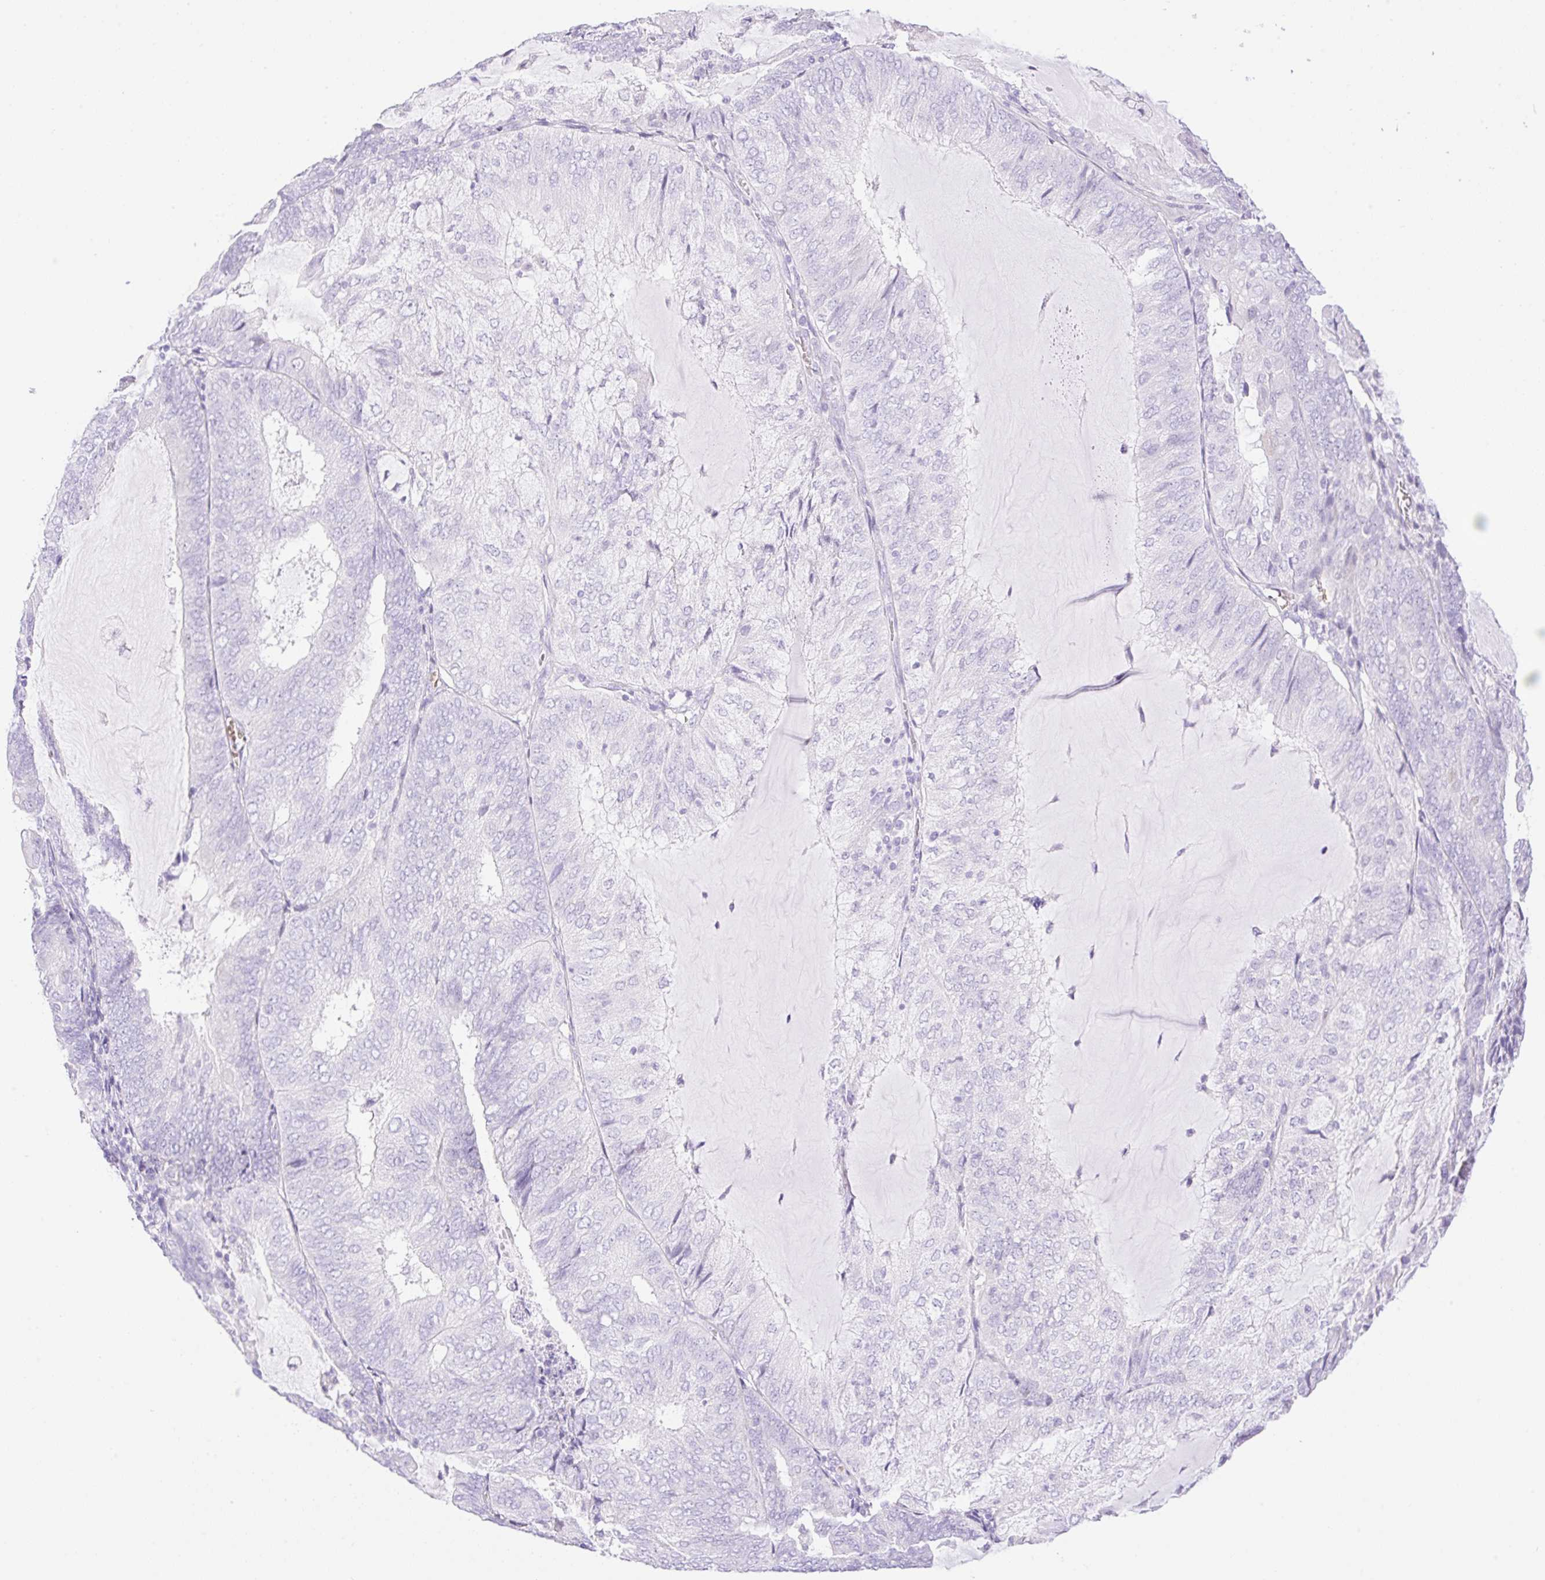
{"staining": {"intensity": "negative", "quantity": "none", "location": "none"}, "tissue": "endometrial cancer", "cell_type": "Tumor cells", "image_type": "cancer", "snomed": [{"axis": "morphology", "description": "Adenocarcinoma, NOS"}, {"axis": "topography", "description": "Endometrium"}], "caption": "This is a photomicrograph of immunohistochemistry staining of adenocarcinoma (endometrial), which shows no staining in tumor cells.", "gene": "CDX1", "patient": {"sex": "female", "age": 81}}